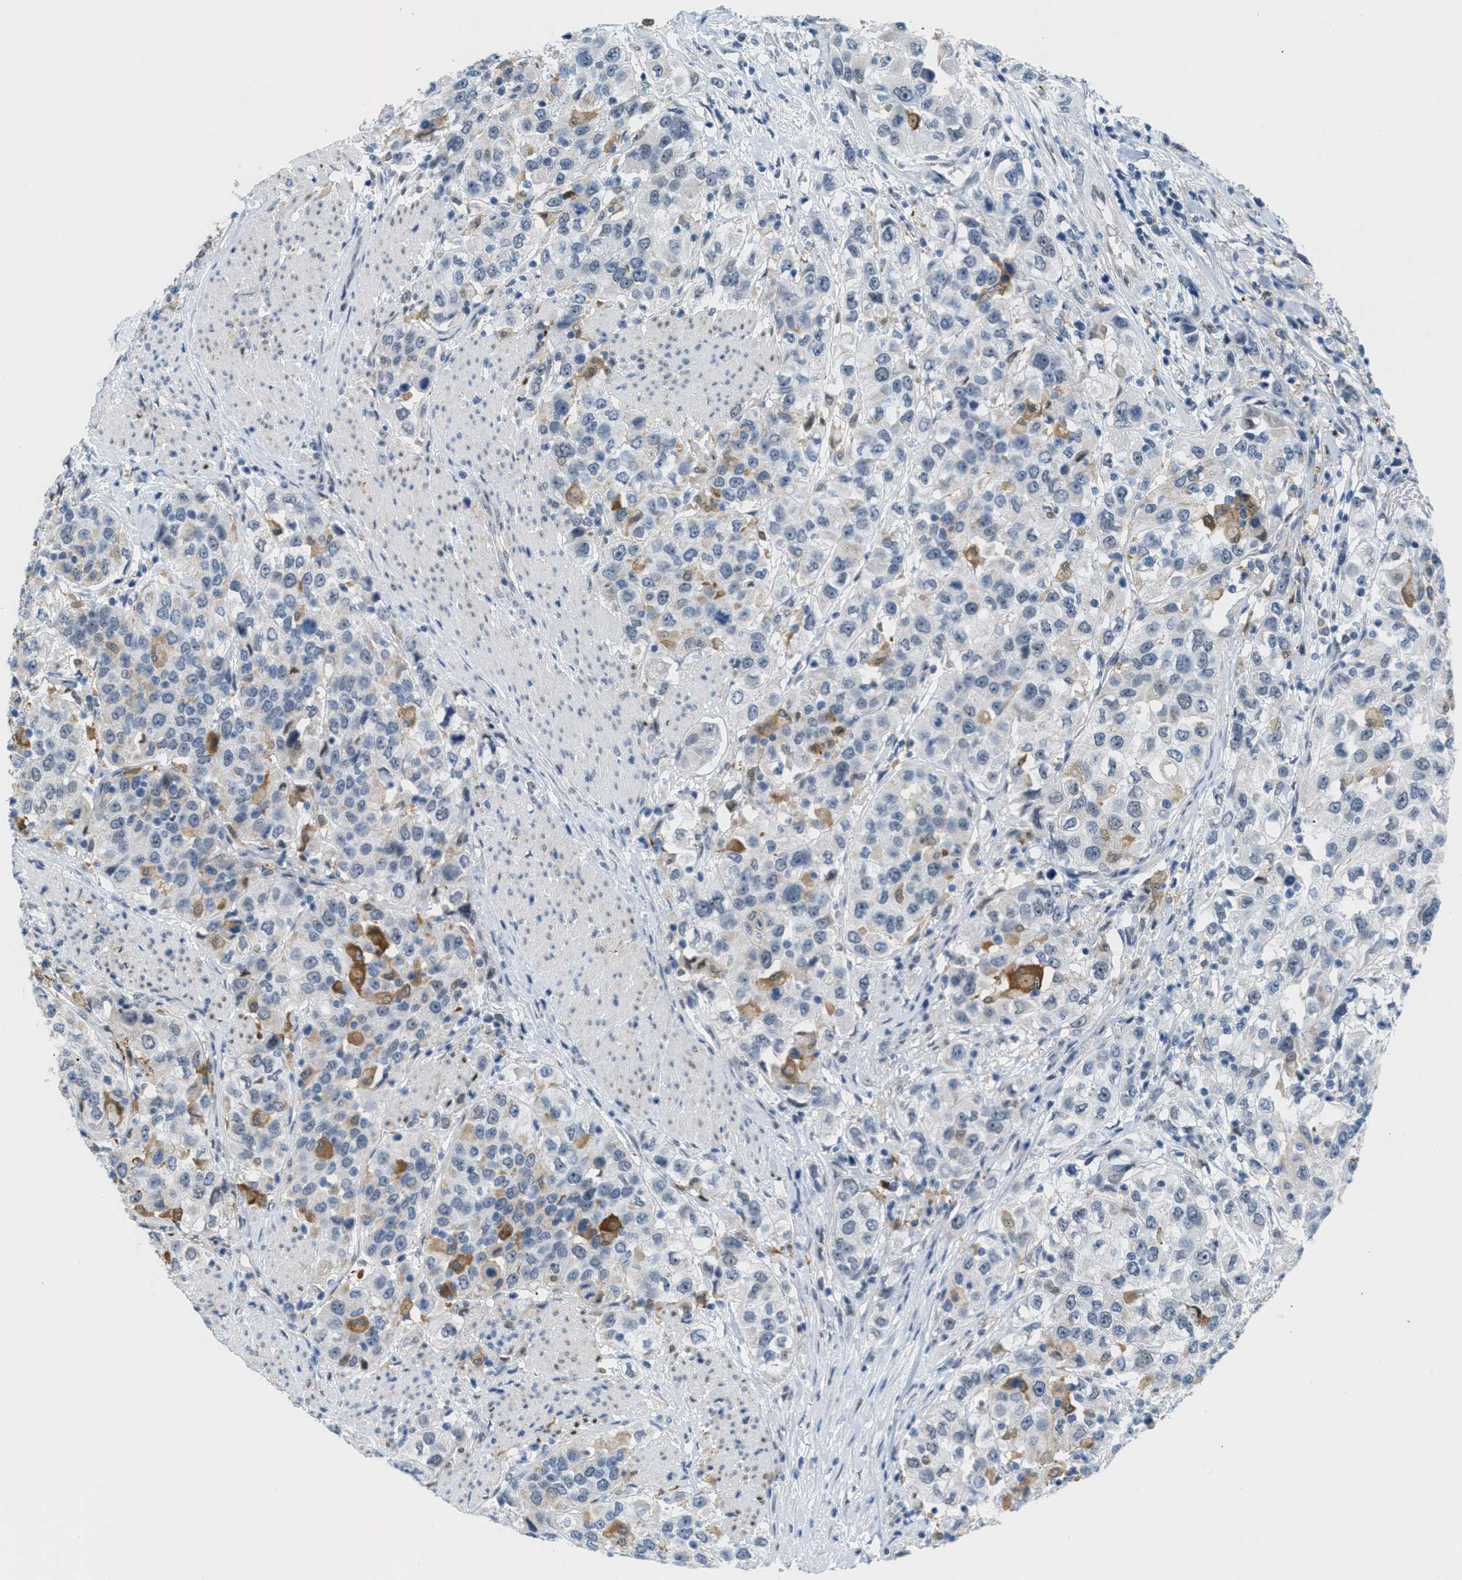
{"staining": {"intensity": "moderate", "quantity": "<25%", "location": "cytoplasmic/membranous"}, "tissue": "urothelial cancer", "cell_type": "Tumor cells", "image_type": "cancer", "snomed": [{"axis": "morphology", "description": "Urothelial carcinoma, High grade"}, {"axis": "topography", "description": "Urinary bladder"}], "caption": "Human urothelial carcinoma (high-grade) stained for a protein (brown) displays moderate cytoplasmic/membranous positive staining in about <25% of tumor cells.", "gene": "HS3ST2", "patient": {"sex": "female", "age": 80}}